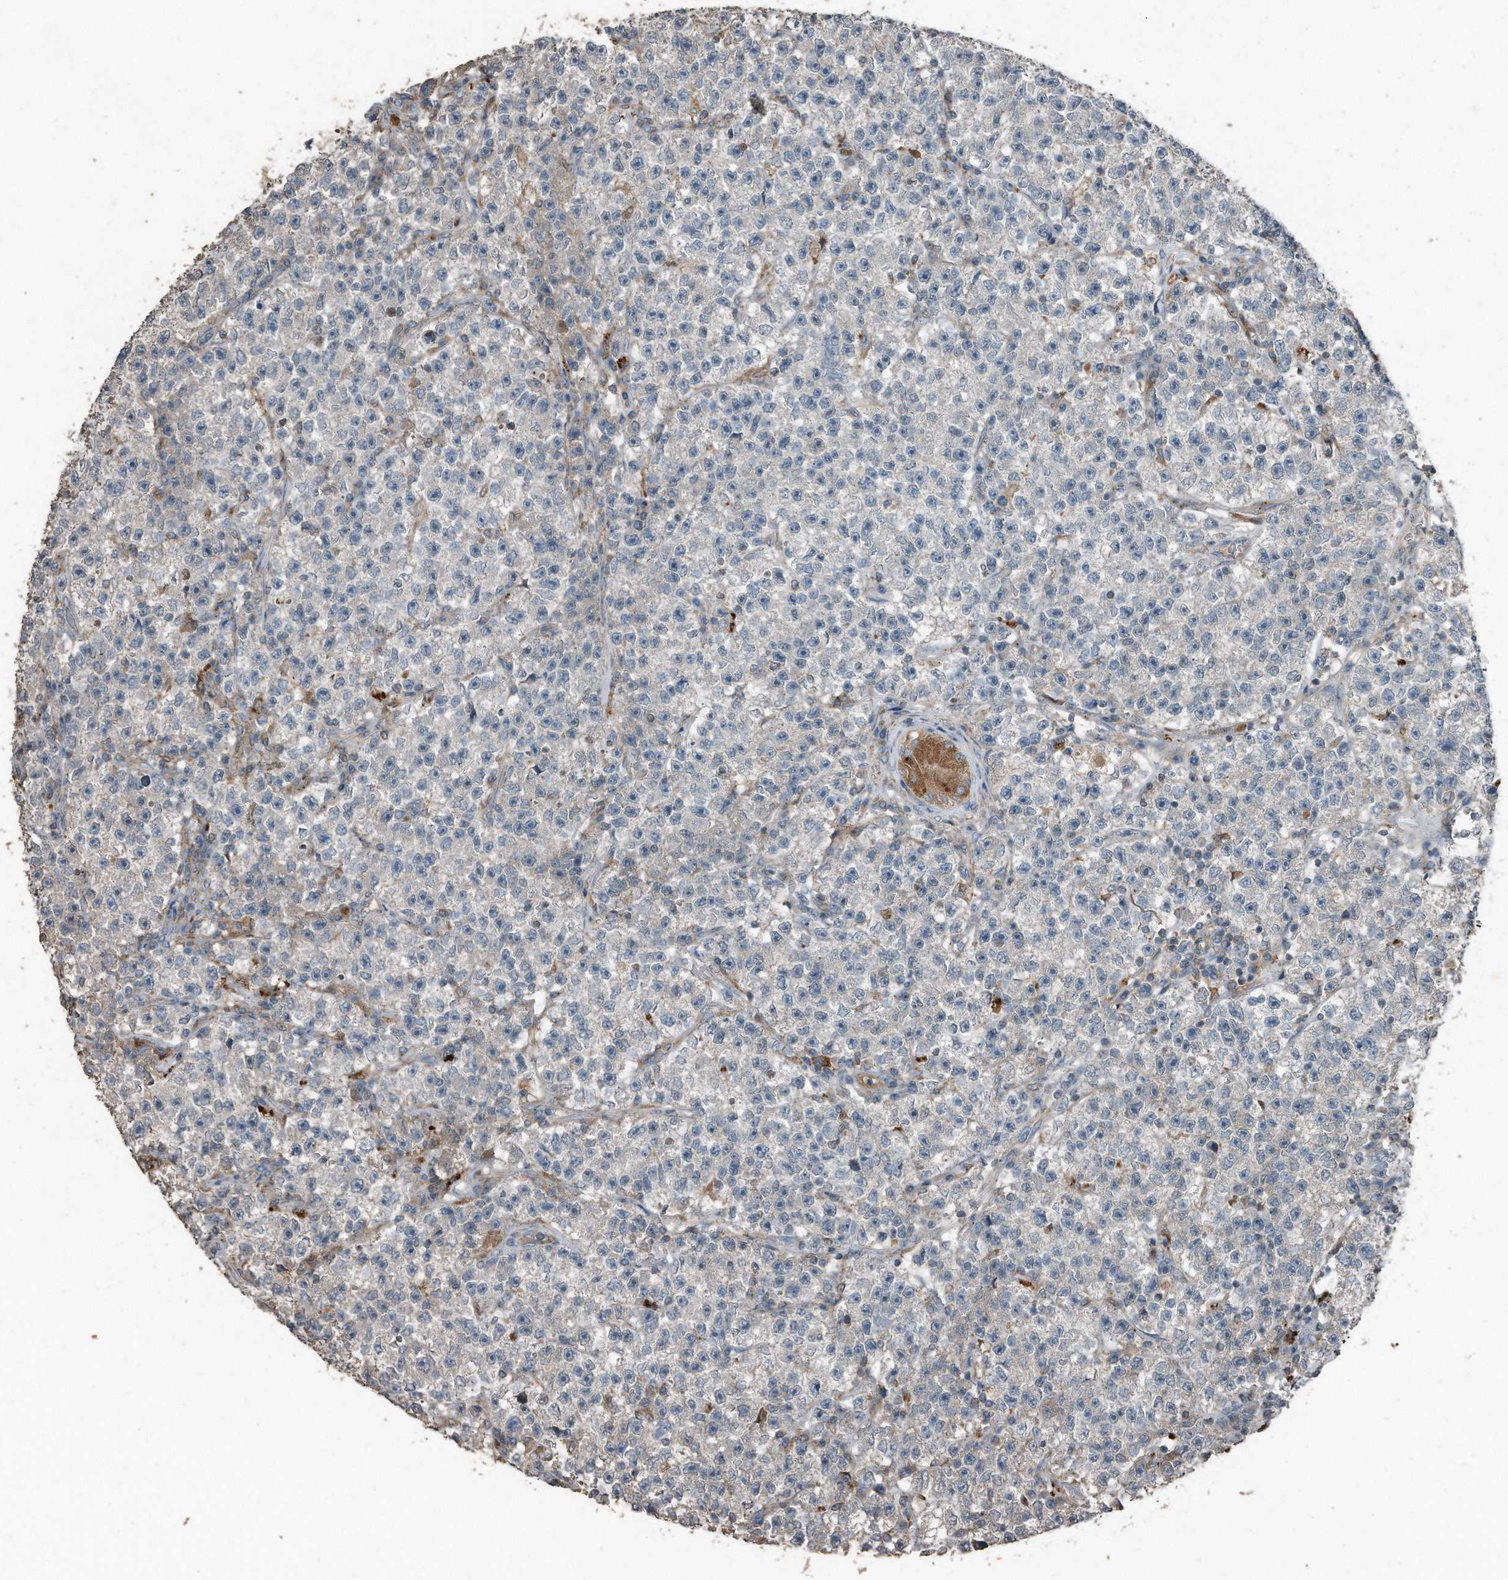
{"staining": {"intensity": "negative", "quantity": "none", "location": "none"}, "tissue": "testis cancer", "cell_type": "Tumor cells", "image_type": "cancer", "snomed": [{"axis": "morphology", "description": "Seminoma, NOS"}, {"axis": "topography", "description": "Testis"}], "caption": "An immunohistochemistry (IHC) micrograph of seminoma (testis) is shown. There is no staining in tumor cells of seminoma (testis).", "gene": "C9", "patient": {"sex": "male", "age": 22}}